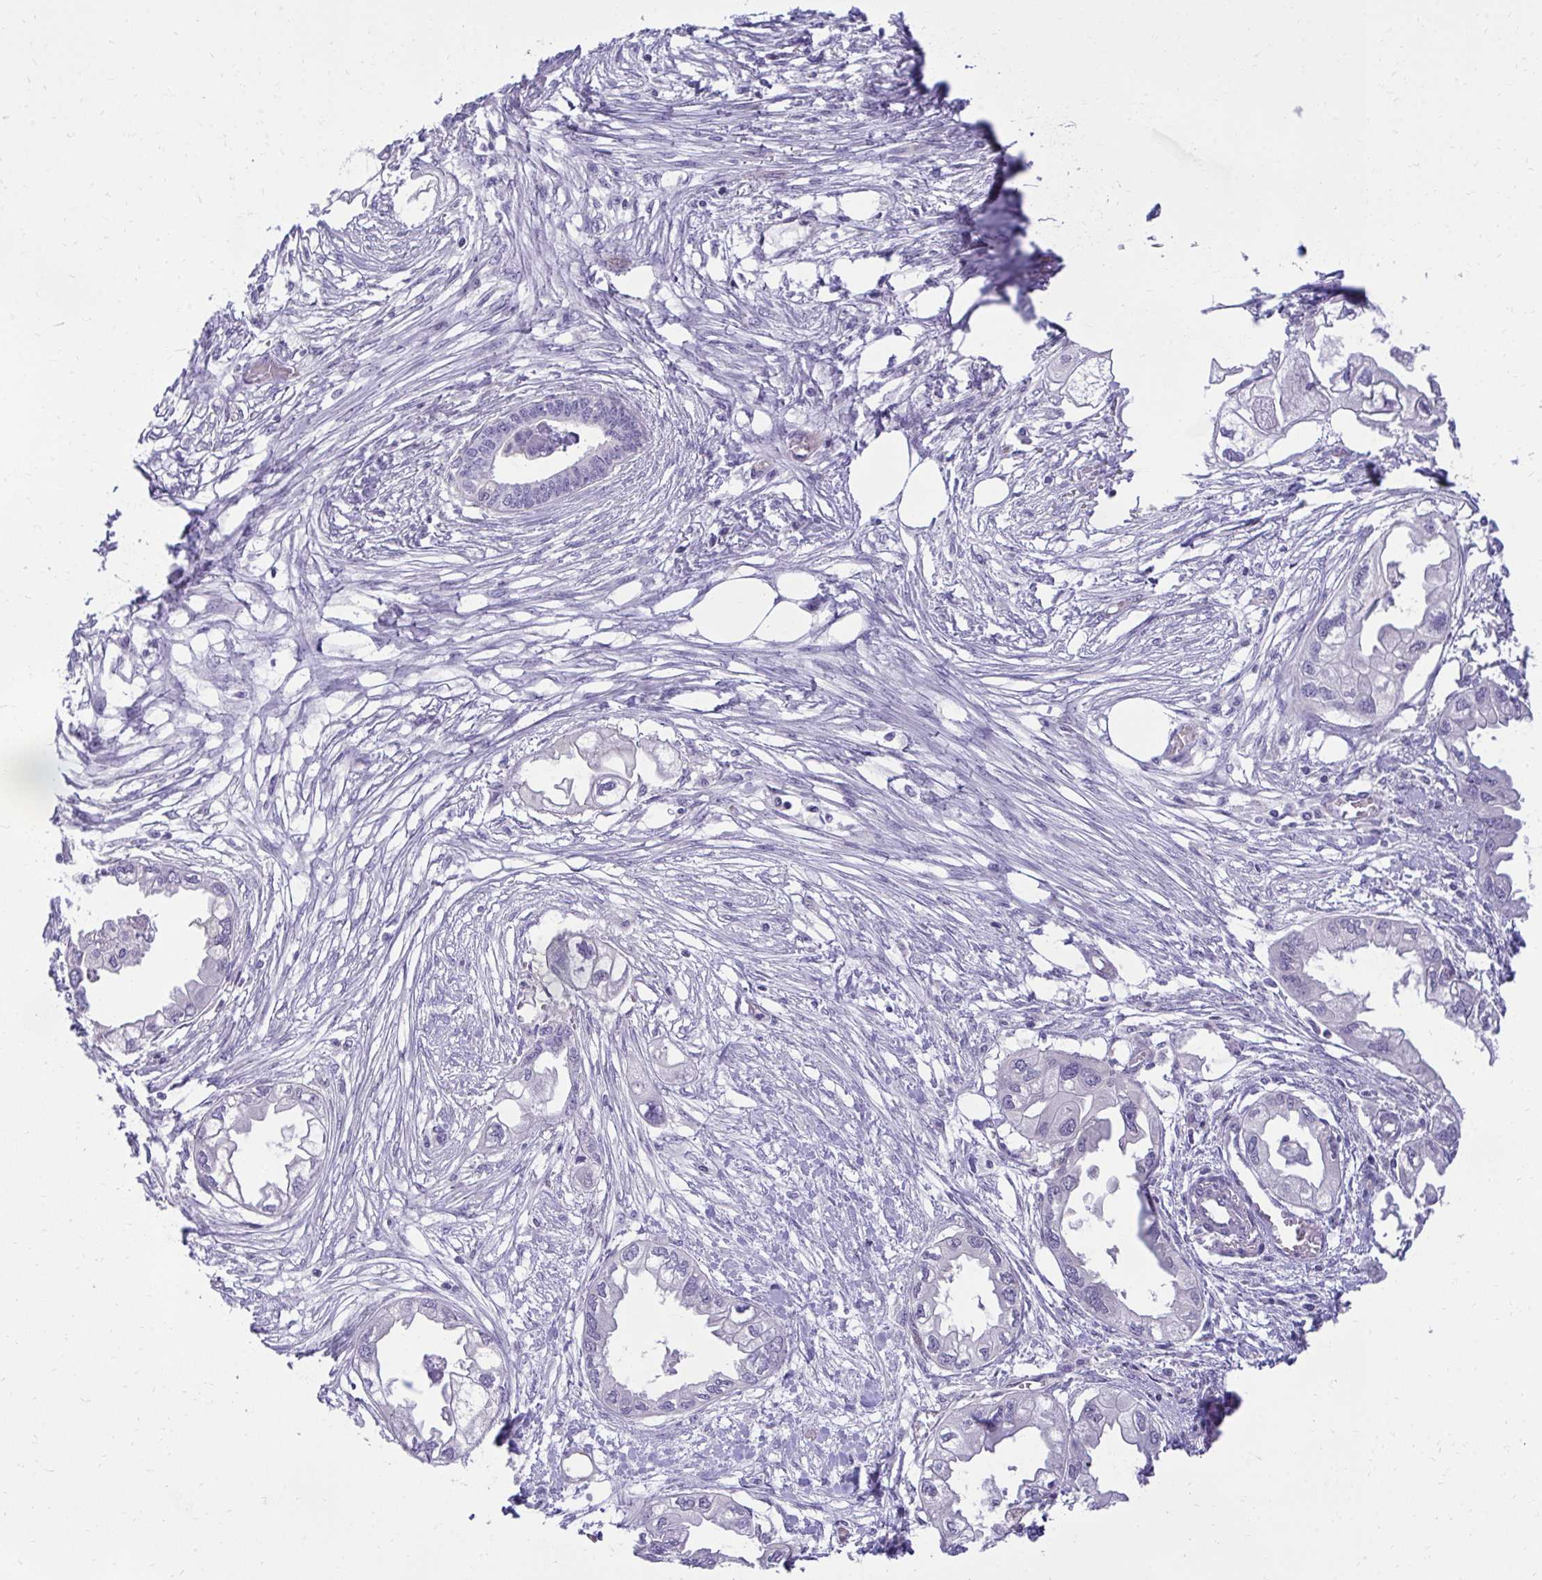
{"staining": {"intensity": "negative", "quantity": "none", "location": "none"}, "tissue": "endometrial cancer", "cell_type": "Tumor cells", "image_type": "cancer", "snomed": [{"axis": "morphology", "description": "Adenocarcinoma, NOS"}, {"axis": "morphology", "description": "Adenocarcinoma, metastatic, NOS"}, {"axis": "topography", "description": "Adipose tissue"}, {"axis": "topography", "description": "Endometrium"}], "caption": "Immunohistochemistry (IHC) image of neoplastic tissue: endometrial cancer (adenocarcinoma) stained with DAB displays no significant protein expression in tumor cells.", "gene": "PGM2L1", "patient": {"sex": "female", "age": 67}}